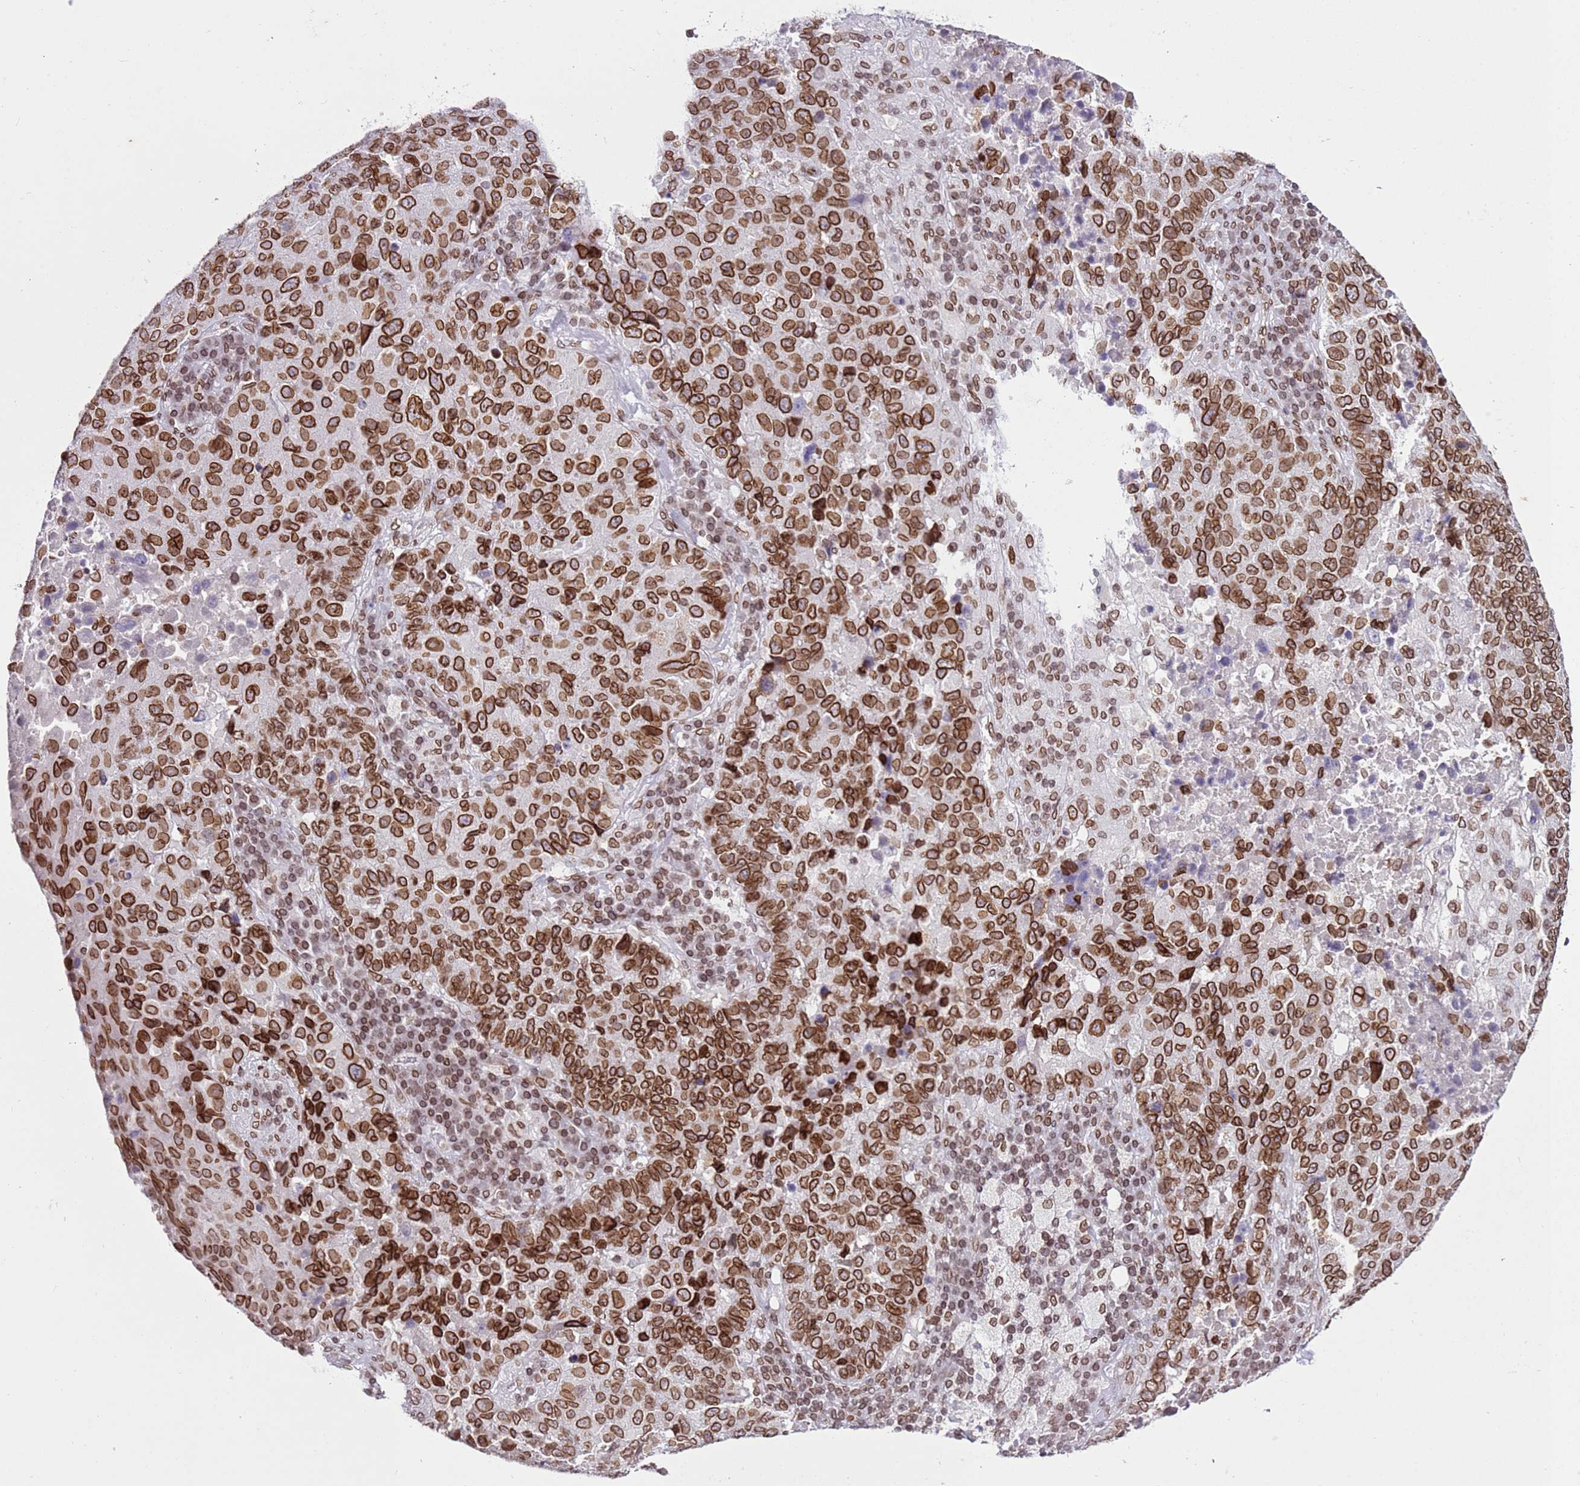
{"staining": {"intensity": "strong", "quantity": ">75%", "location": "cytoplasmic/membranous,nuclear"}, "tissue": "lung cancer", "cell_type": "Tumor cells", "image_type": "cancer", "snomed": [{"axis": "morphology", "description": "Squamous cell carcinoma, NOS"}, {"axis": "topography", "description": "Lung"}], "caption": "A brown stain highlights strong cytoplasmic/membranous and nuclear expression of a protein in lung cancer tumor cells.", "gene": "POU6F1", "patient": {"sex": "male", "age": 73}}